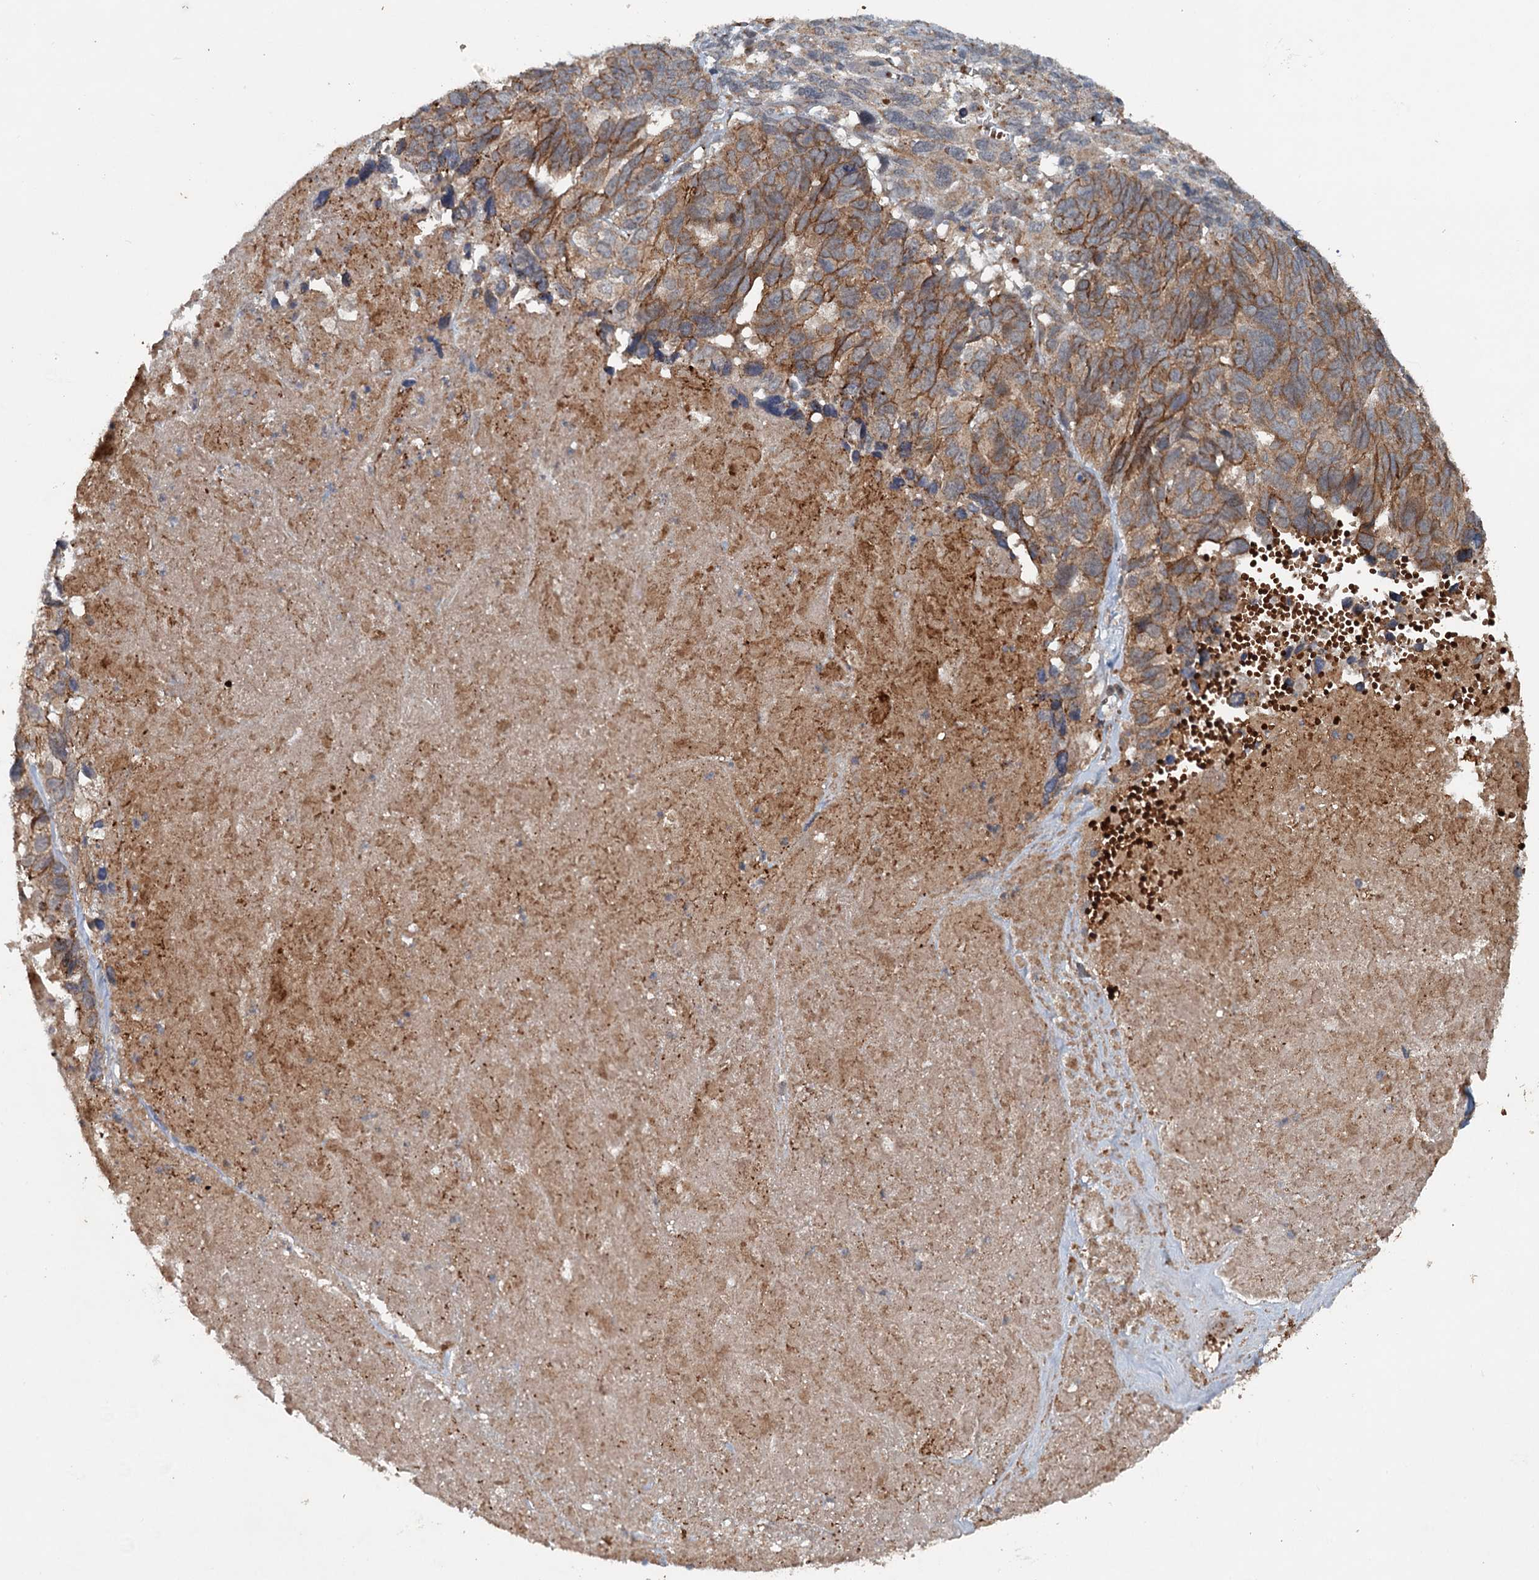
{"staining": {"intensity": "moderate", "quantity": ">75%", "location": "cytoplasmic/membranous"}, "tissue": "ovarian cancer", "cell_type": "Tumor cells", "image_type": "cancer", "snomed": [{"axis": "morphology", "description": "Cystadenocarcinoma, serous, NOS"}, {"axis": "topography", "description": "Ovary"}], "caption": "Protein staining by IHC displays moderate cytoplasmic/membranous positivity in about >75% of tumor cells in ovarian serous cystadenocarcinoma.", "gene": "N4BP2L2", "patient": {"sex": "female", "age": 79}}